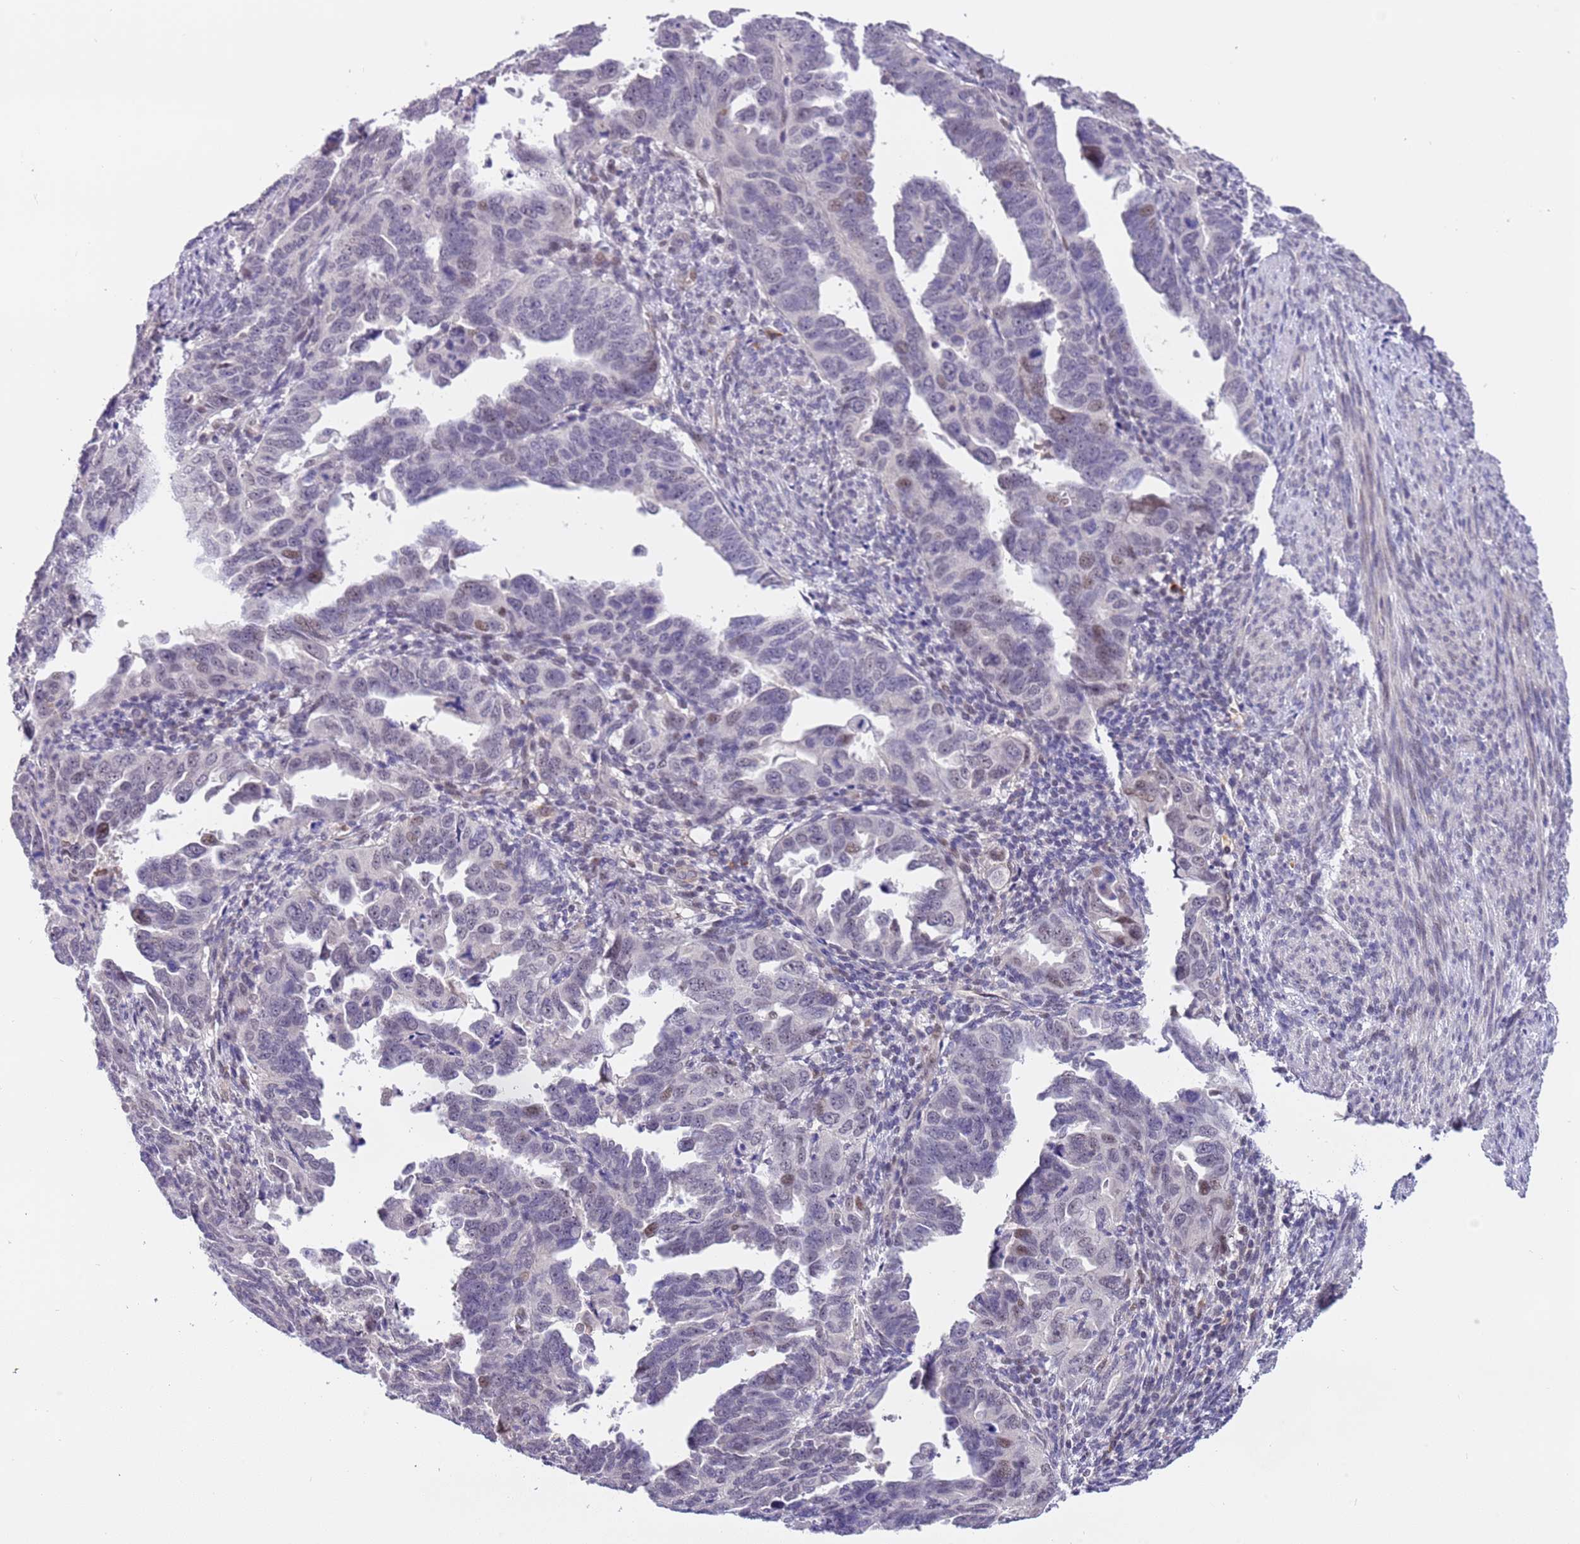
{"staining": {"intensity": "weak", "quantity": "<25%", "location": "nuclear"}, "tissue": "endometrial cancer", "cell_type": "Tumor cells", "image_type": "cancer", "snomed": [{"axis": "morphology", "description": "Adenocarcinoma, NOS"}, {"axis": "topography", "description": "Endometrium"}], "caption": "Endometrial adenocarcinoma was stained to show a protein in brown. There is no significant expression in tumor cells.", "gene": "MAGEF1", "patient": {"sex": "female", "age": 65}}